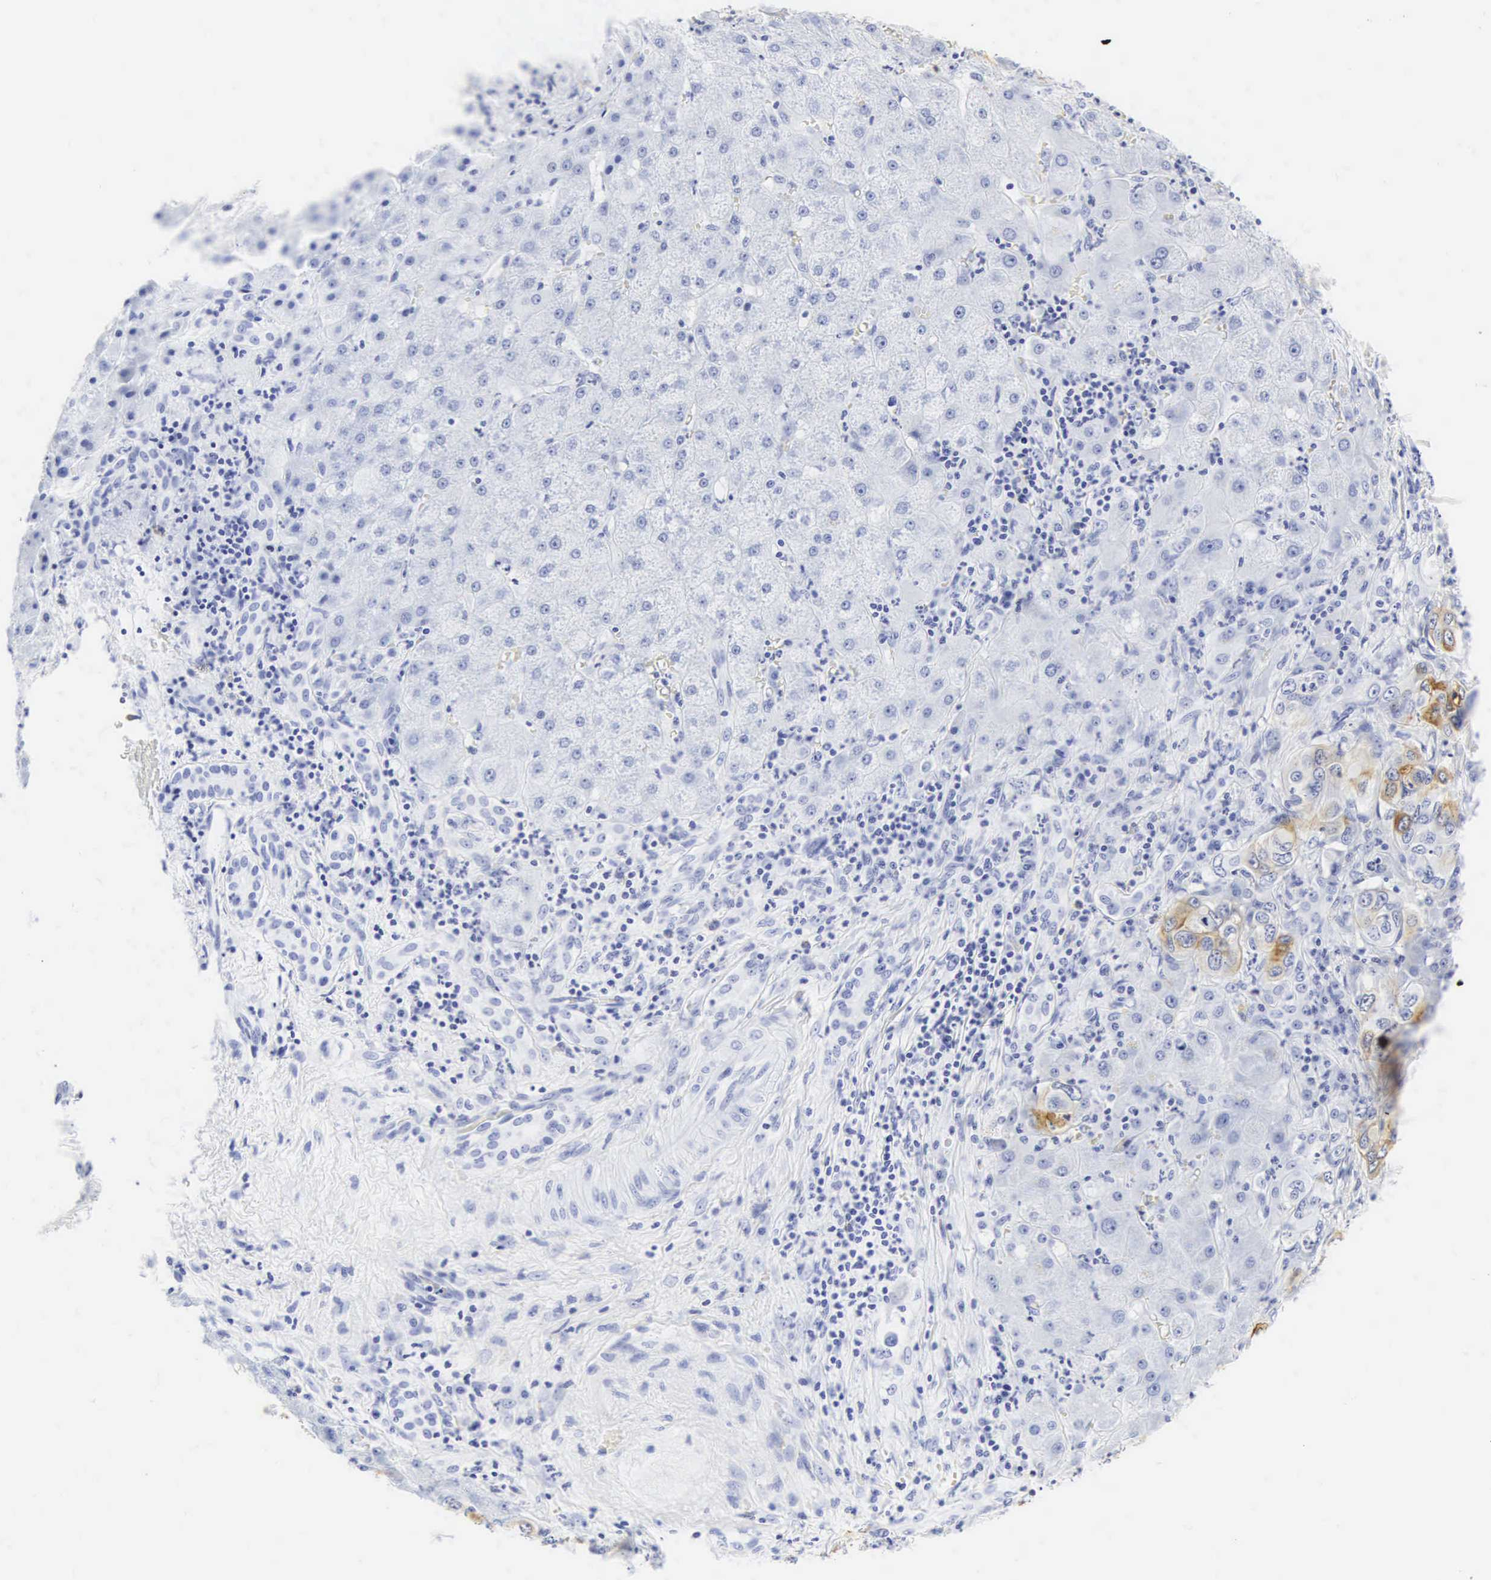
{"staining": {"intensity": "moderate", "quantity": "25%-75%", "location": "cytoplasmic/membranous"}, "tissue": "liver cancer", "cell_type": "Tumor cells", "image_type": "cancer", "snomed": [{"axis": "morphology", "description": "Cholangiocarcinoma"}, {"axis": "topography", "description": "Liver"}], "caption": "Brown immunohistochemical staining in cholangiocarcinoma (liver) exhibits moderate cytoplasmic/membranous expression in approximately 25%-75% of tumor cells.", "gene": "CGB3", "patient": {"sex": "female", "age": 79}}